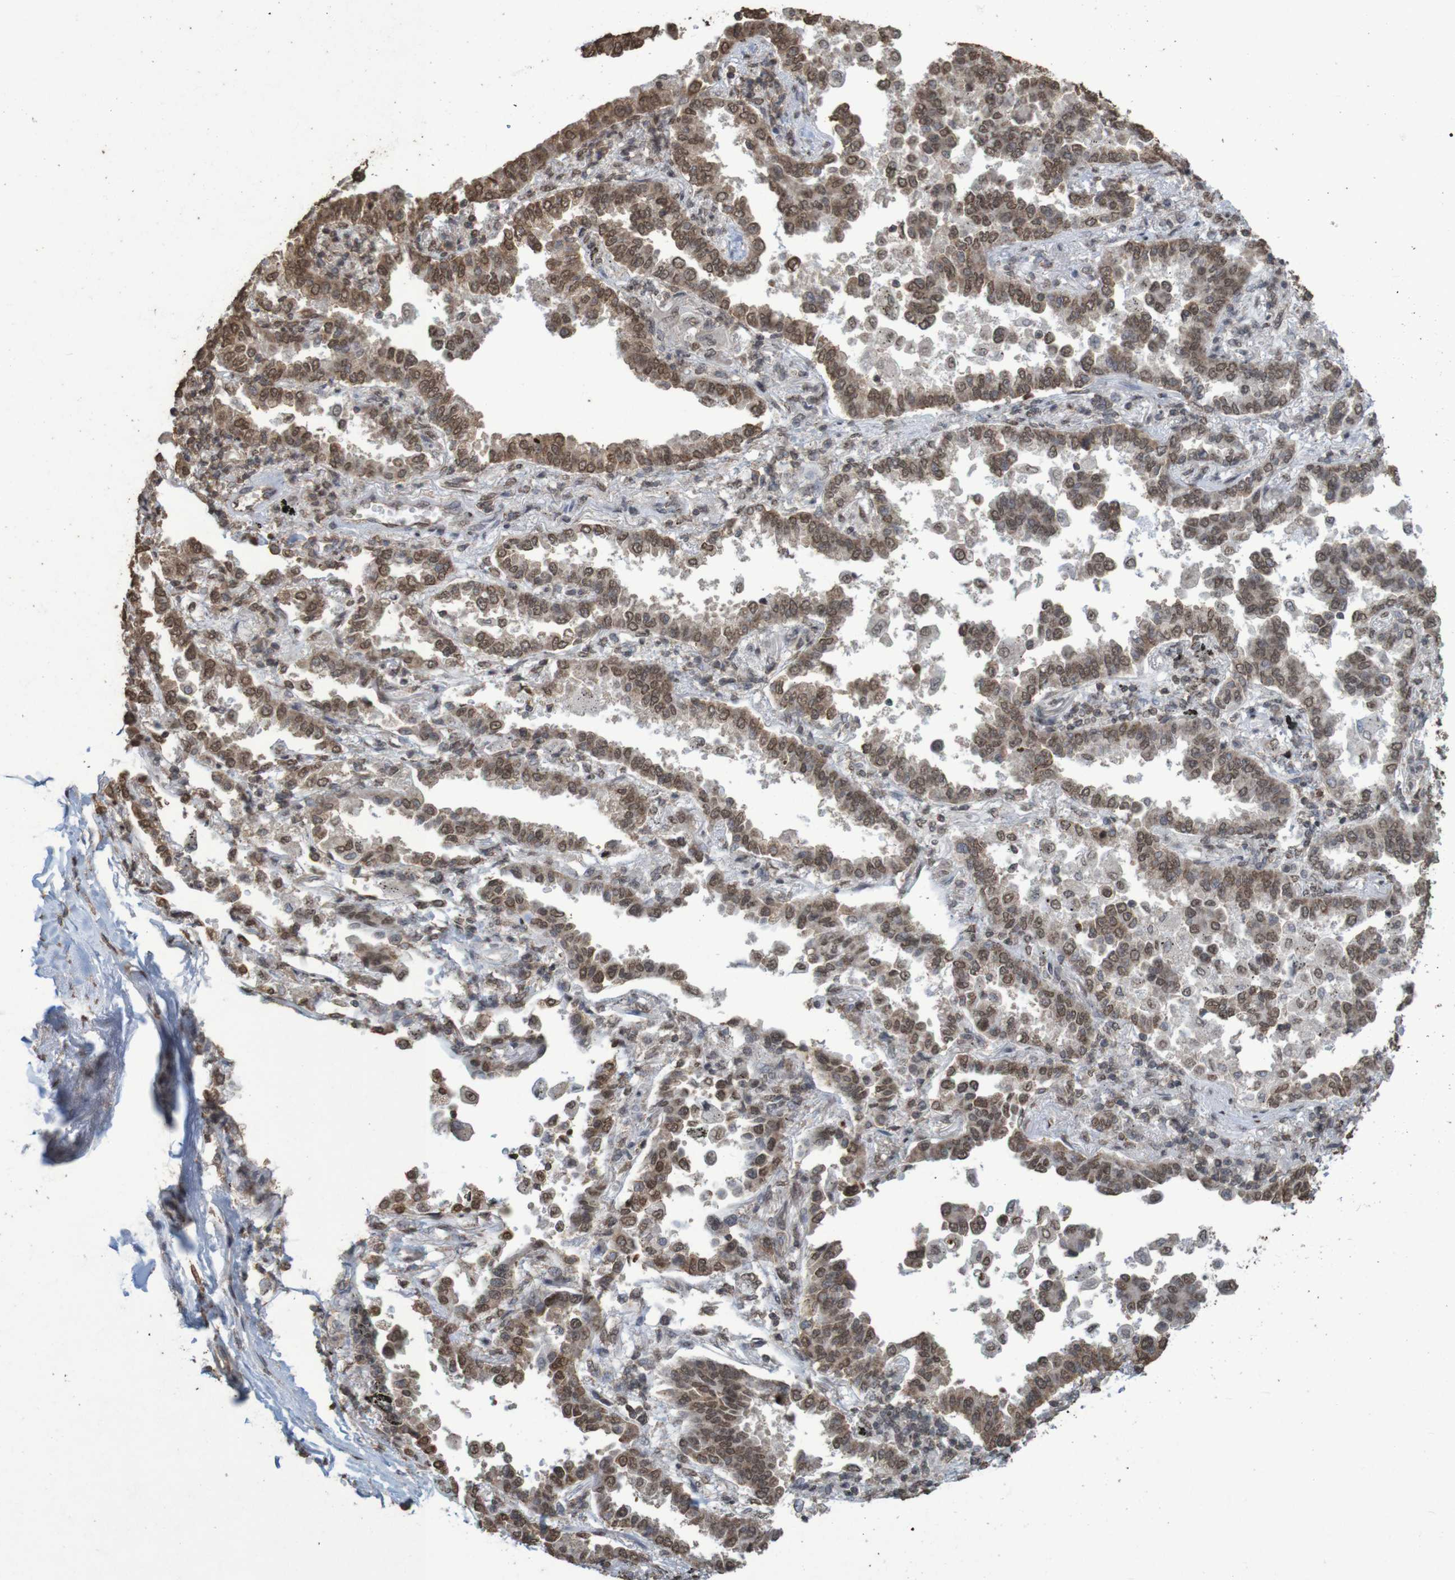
{"staining": {"intensity": "moderate", "quantity": ">75%", "location": "cytoplasmic/membranous,nuclear"}, "tissue": "lung cancer", "cell_type": "Tumor cells", "image_type": "cancer", "snomed": [{"axis": "morphology", "description": "Normal tissue, NOS"}, {"axis": "morphology", "description": "Adenocarcinoma, NOS"}, {"axis": "topography", "description": "Lung"}], "caption": "Lung cancer (adenocarcinoma) stained with DAB (3,3'-diaminobenzidine) immunohistochemistry (IHC) displays medium levels of moderate cytoplasmic/membranous and nuclear staining in about >75% of tumor cells. The staining is performed using DAB (3,3'-diaminobenzidine) brown chromogen to label protein expression. The nuclei are counter-stained blue using hematoxylin.", "gene": "GFI1", "patient": {"sex": "male", "age": 59}}